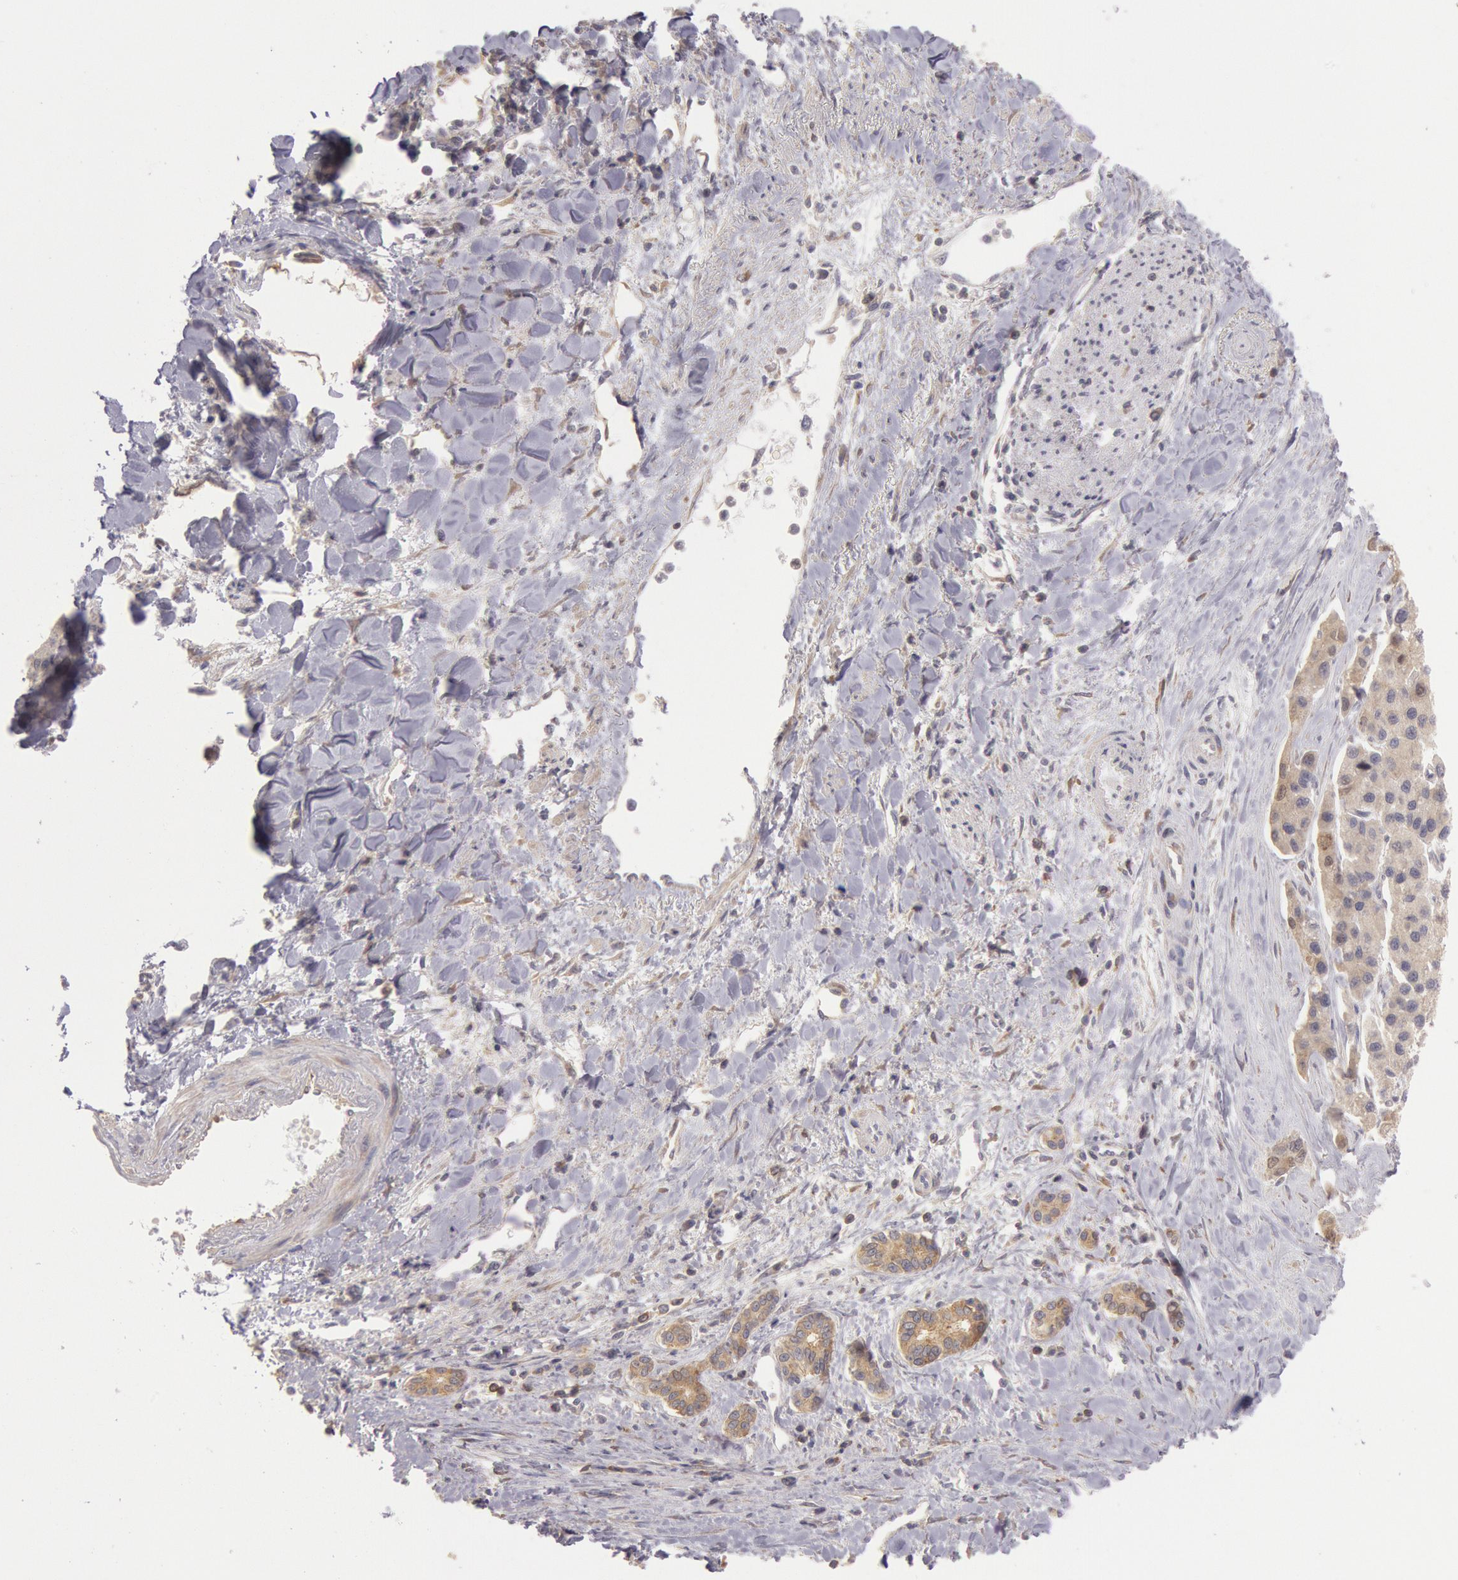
{"staining": {"intensity": "moderate", "quantity": ">75%", "location": "cytoplasmic/membranous"}, "tissue": "liver cancer", "cell_type": "Tumor cells", "image_type": "cancer", "snomed": [{"axis": "morphology", "description": "Carcinoma, Hepatocellular, NOS"}, {"axis": "topography", "description": "Liver"}], "caption": "Tumor cells exhibit medium levels of moderate cytoplasmic/membranous staining in about >75% of cells in human liver hepatocellular carcinoma. (DAB = brown stain, brightfield microscopy at high magnification).", "gene": "NMT2", "patient": {"sex": "female", "age": 85}}